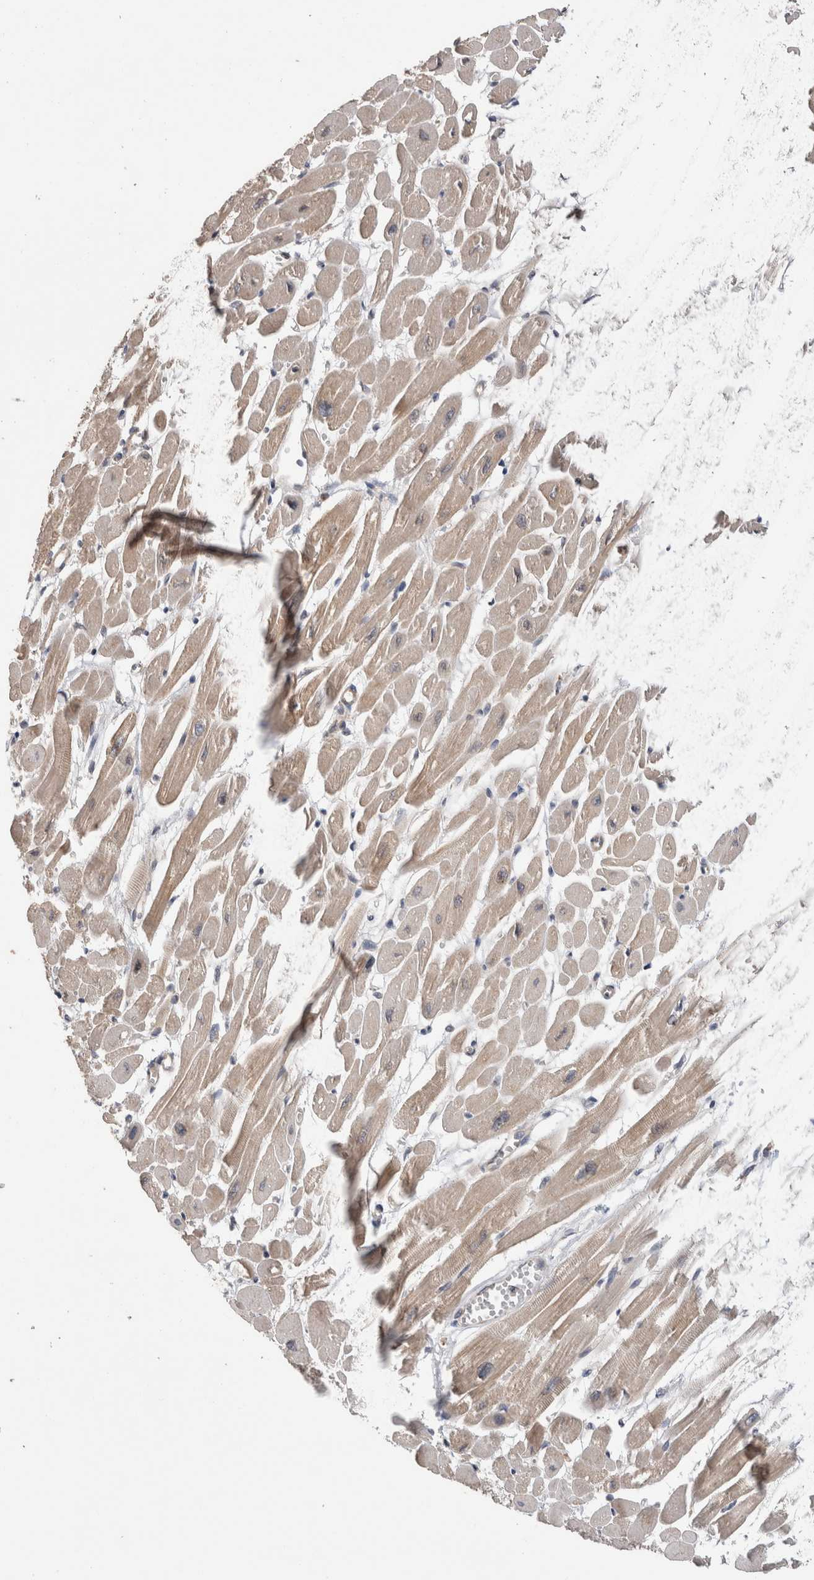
{"staining": {"intensity": "weak", "quantity": "25%-75%", "location": "cytoplasmic/membranous"}, "tissue": "heart muscle", "cell_type": "Cardiomyocytes", "image_type": "normal", "snomed": [{"axis": "morphology", "description": "Normal tissue, NOS"}, {"axis": "topography", "description": "Heart"}], "caption": "Immunohistochemistry of unremarkable heart muscle exhibits low levels of weak cytoplasmic/membranous positivity in approximately 25%-75% of cardiomyocytes.", "gene": "TRIM5", "patient": {"sex": "female", "age": 54}}